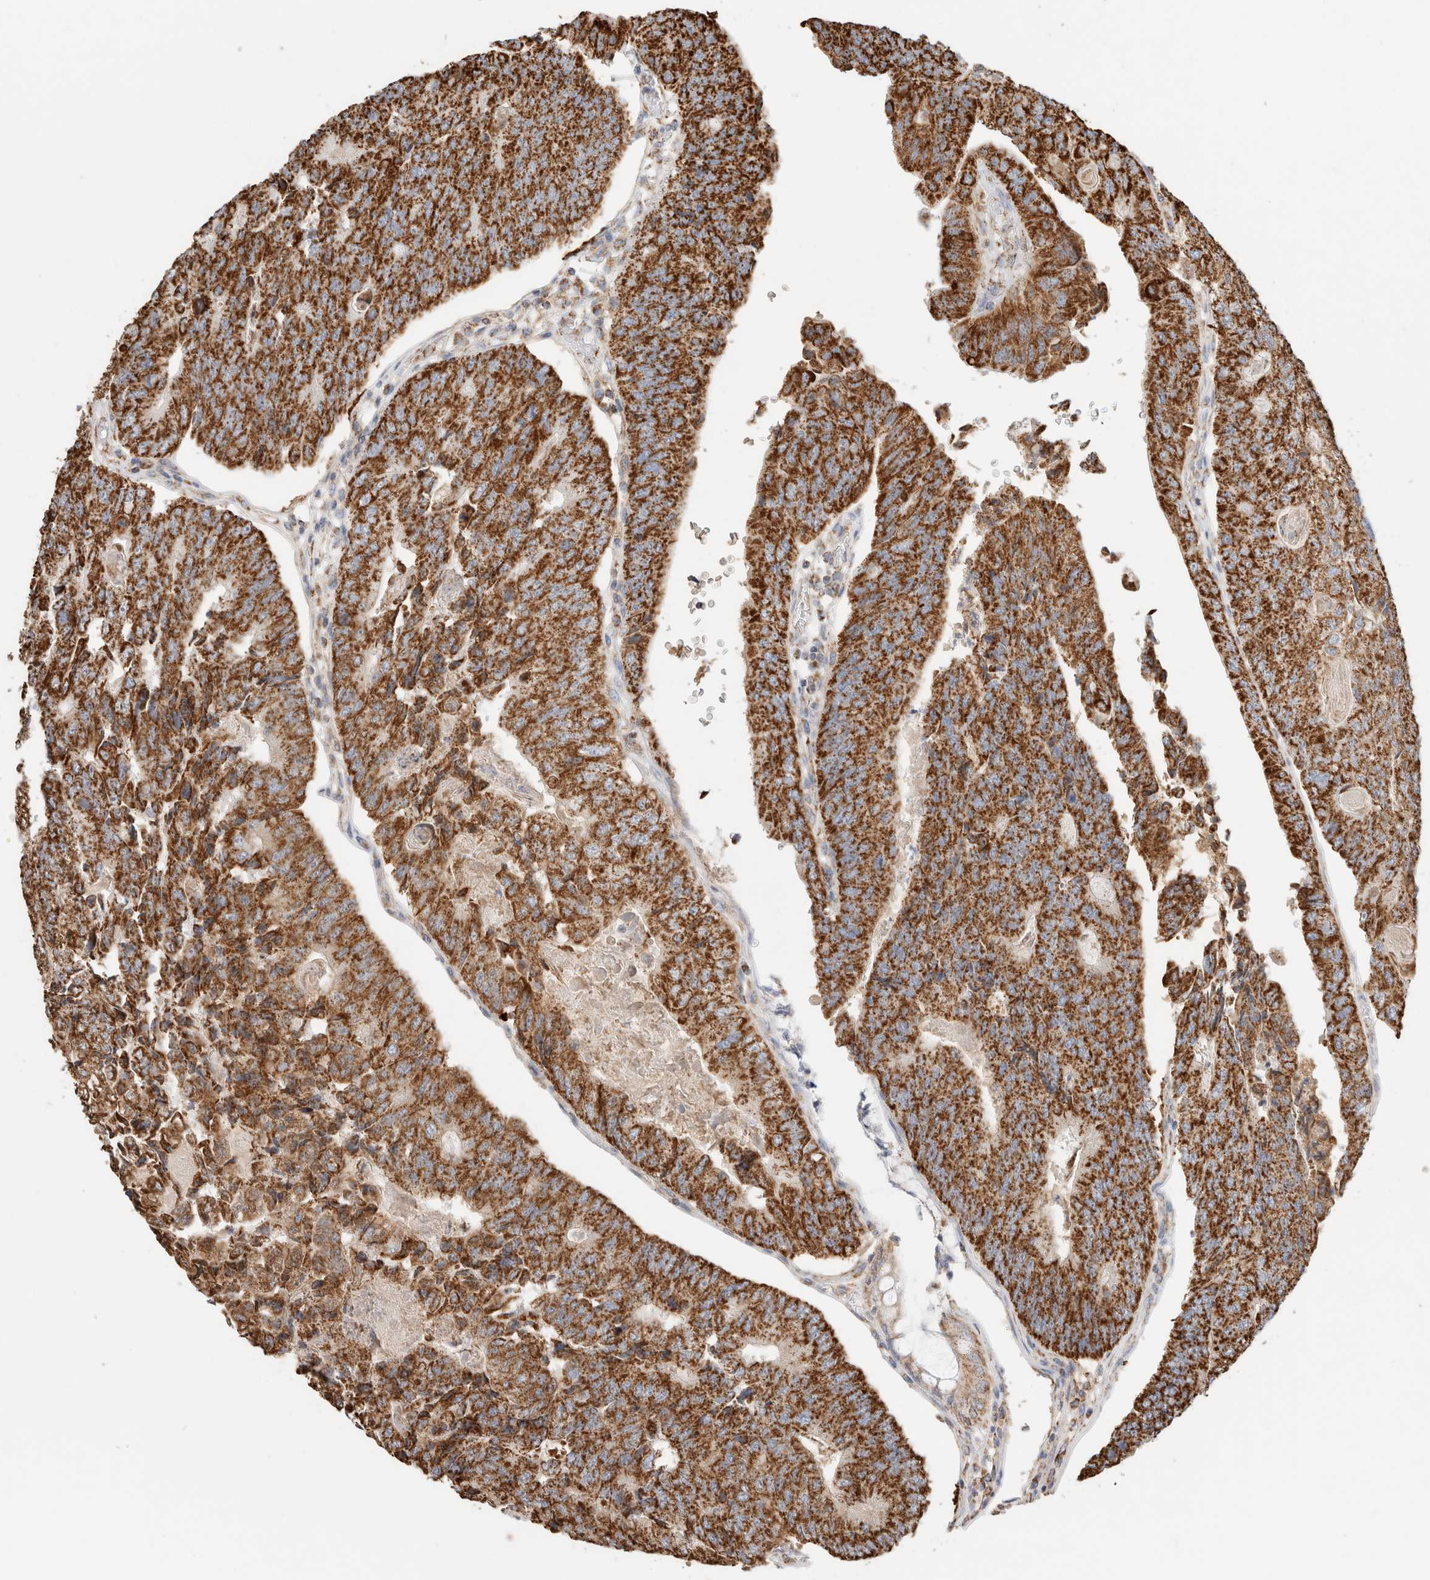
{"staining": {"intensity": "strong", "quantity": ">75%", "location": "cytoplasmic/membranous"}, "tissue": "colorectal cancer", "cell_type": "Tumor cells", "image_type": "cancer", "snomed": [{"axis": "morphology", "description": "Adenocarcinoma, NOS"}, {"axis": "topography", "description": "Colon"}], "caption": "A micrograph of colorectal cancer stained for a protein exhibits strong cytoplasmic/membranous brown staining in tumor cells.", "gene": "C1QBP", "patient": {"sex": "female", "age": 67}}